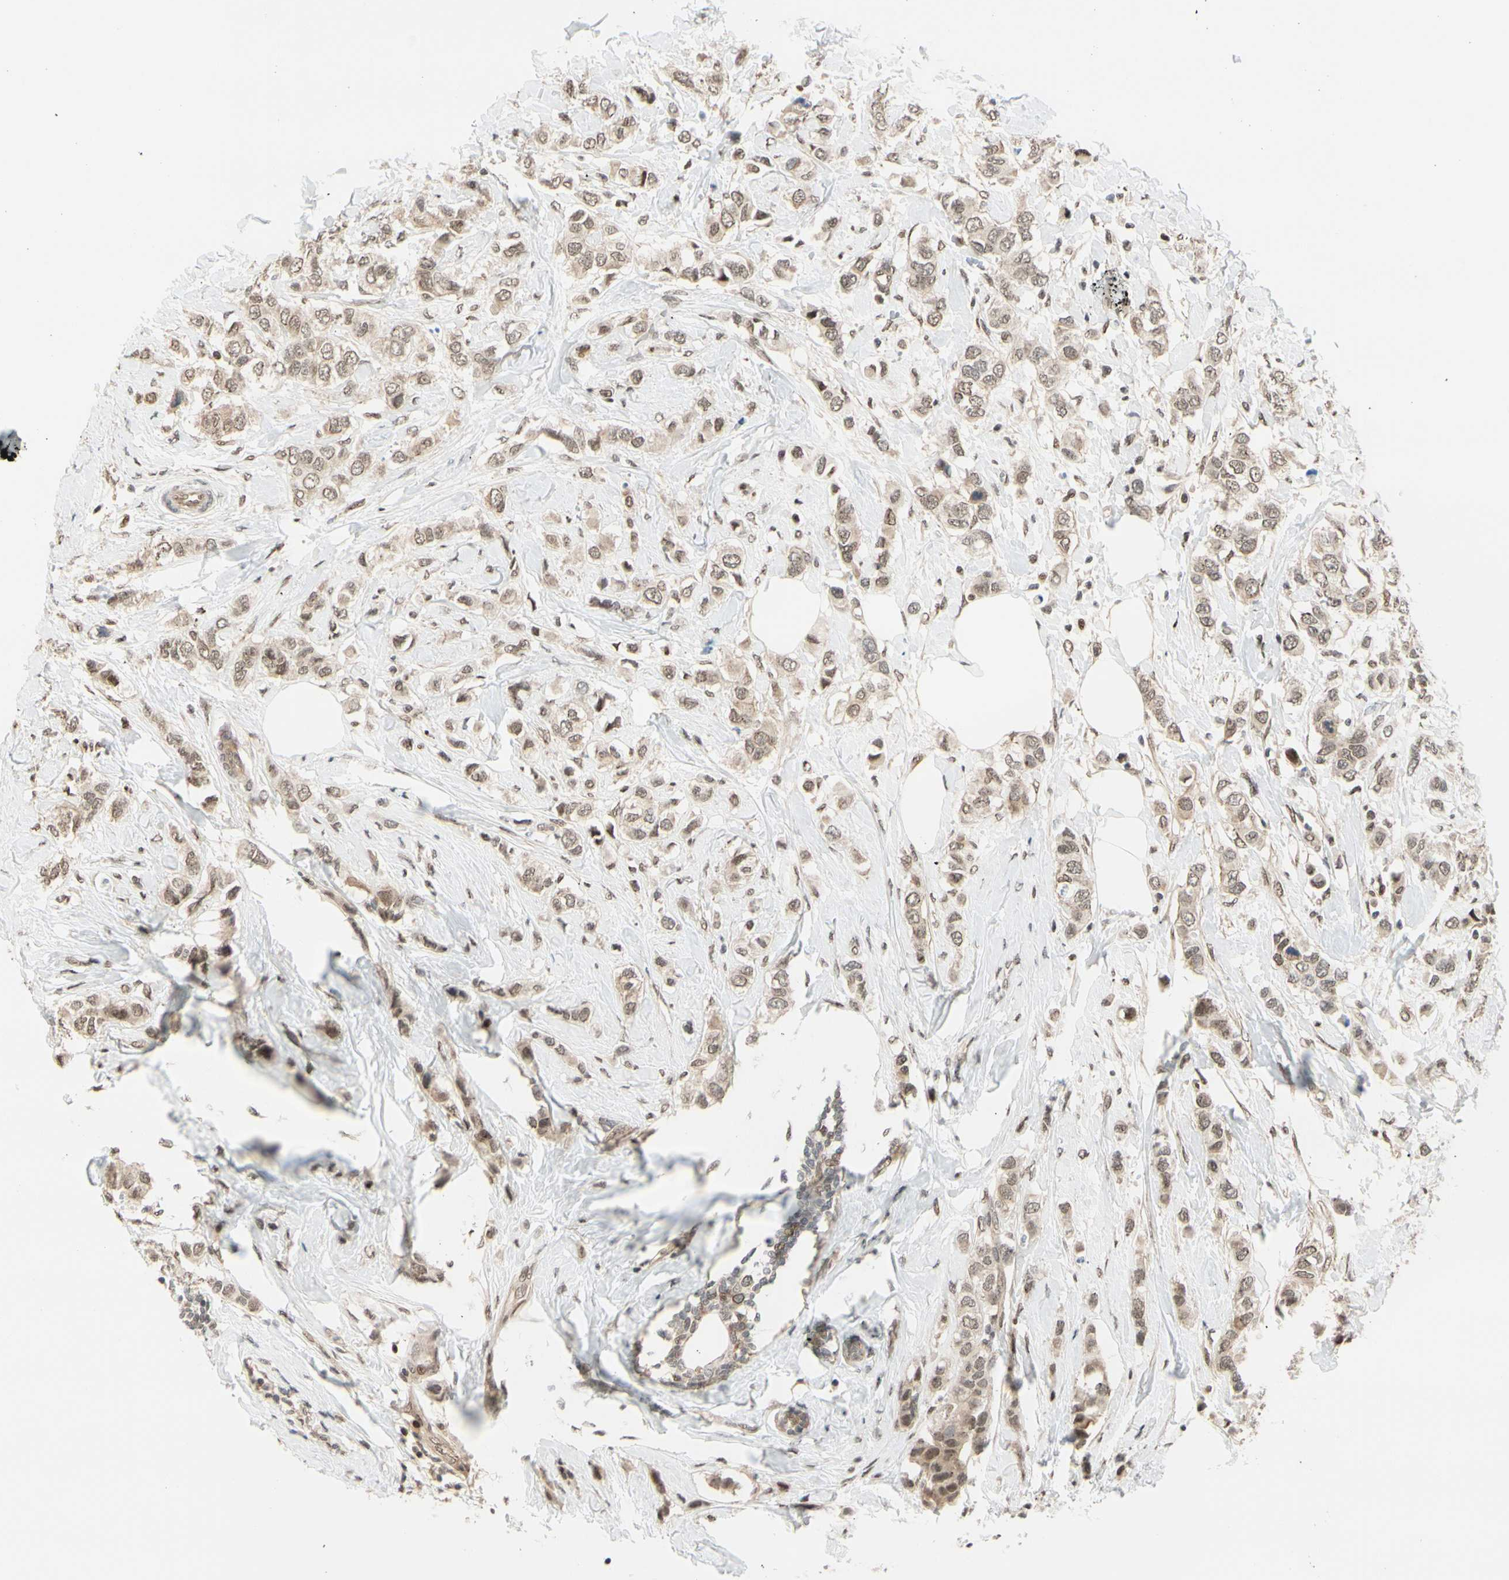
{"staining": {"intensity": "weak", "quantity": ">75%", "location": "cytoplasmic/membranous,nuclear"}, "tissue": "breast cancer", "cell_type": "Tumor cells", "image_type": "cancer", "snomed": [{"axis": "morphology", "description": "Duct carcinoma"}, {"axis": "topography", "description": "Breast"}], "caption": "Tumor cells display low levels of weak cytoplasmic/membranous and nuclear positivity in approximately >75% of cells in human breast cancer.", "gene": "SUFU", "patient": {"sex": "female", "age": 50}}